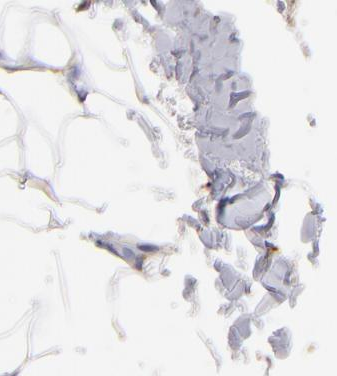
{"staining": {"intensity": "weak", "quantity": ">75%", "location": "cytoplasmic/membranous"}, "tissue": "adipose tissue", "cell_type": "Adipocytes", "image_type": "normal", "snomed": [{"axis": "morphology", "description": "Normal tissue, NOS"}, {"axis": "topography", "description": "Soft tissue"}], "caption": "Immunohistochemical staining of unremarkable adipose tissue displays >75% levels of weak cytoplasmic/membranous protein positivity in about >75% of adipocytes. Immunohistochemistry stains the protein of interest in brown and the nuclei are stained blue.", "gene": "MVP", "patient": {"sex": "male", "age": 26}}